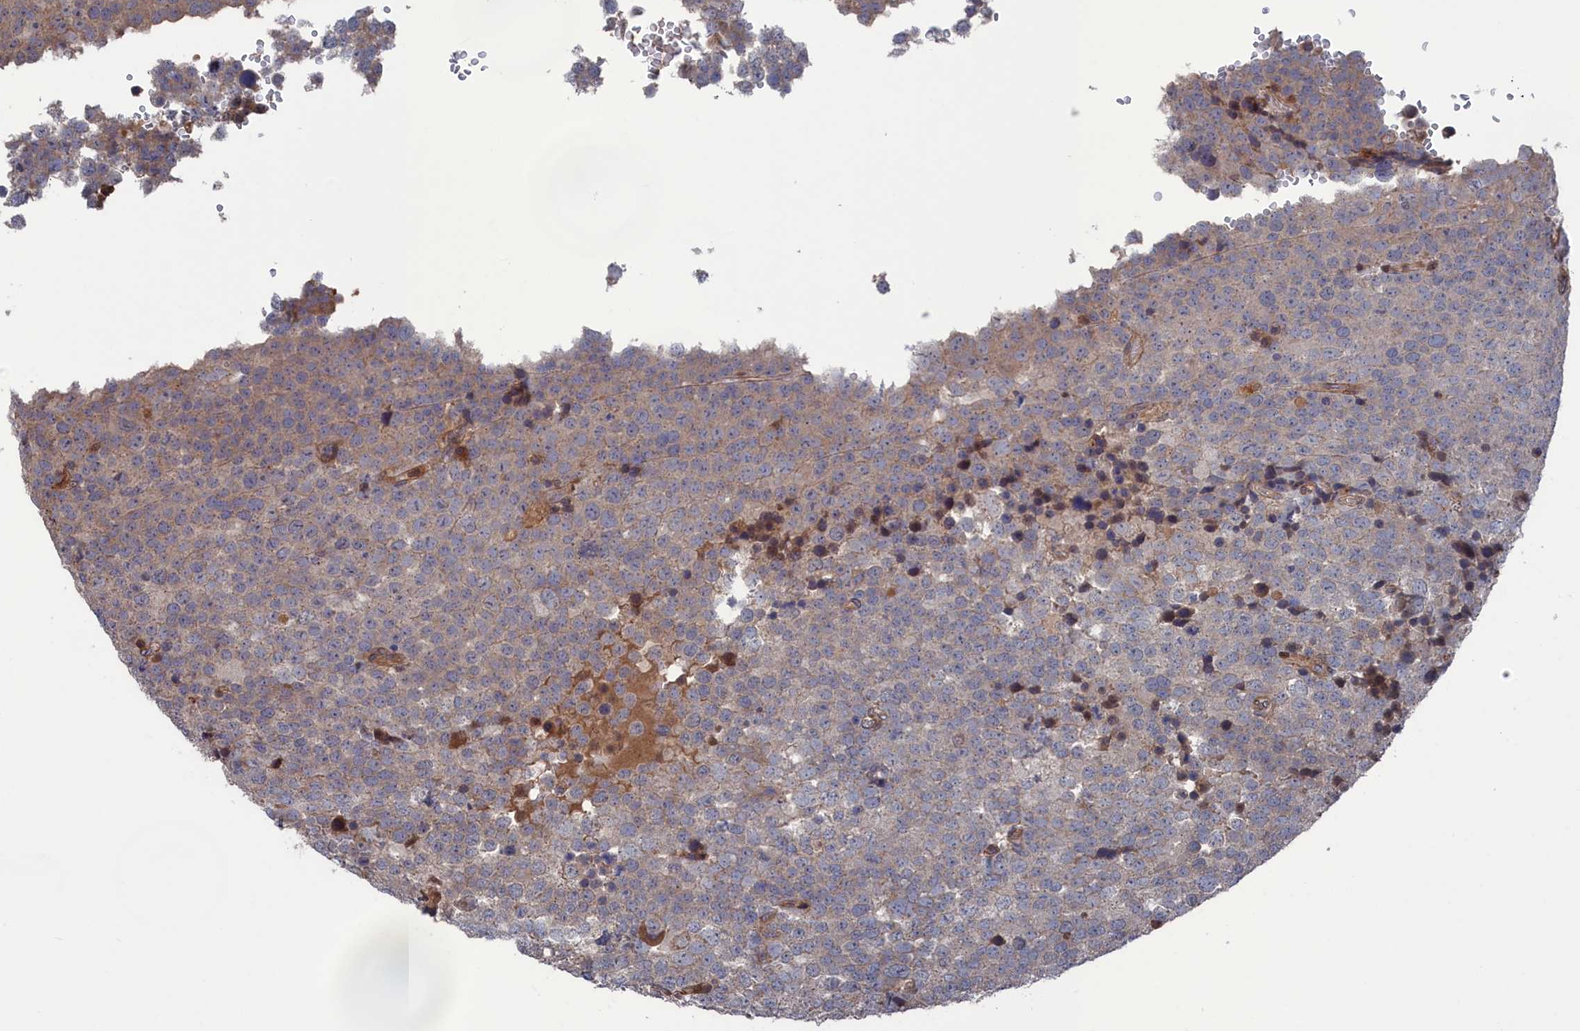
{"staining": {"intensity": "weak", "quantity": "<25%", "location": "cytoplasmic/membranous"}, "tissue": "testis cancer", "cell_type": "Tumor cells", "image_type": "cancer", "snomed": [{"axis": "morphology", "description": "Seminoma, NOS"}, {"axis": "topography", "description": "Testis"}], "caption": "High magnification brightfield microscopy of testis seminoma stained with DAB (brown) and counterstained with hematoxylin (blue): tumor cells show no significant positivity.", "gene": "PLA2G15", "patient": {"sex": "male", "age": 71}}